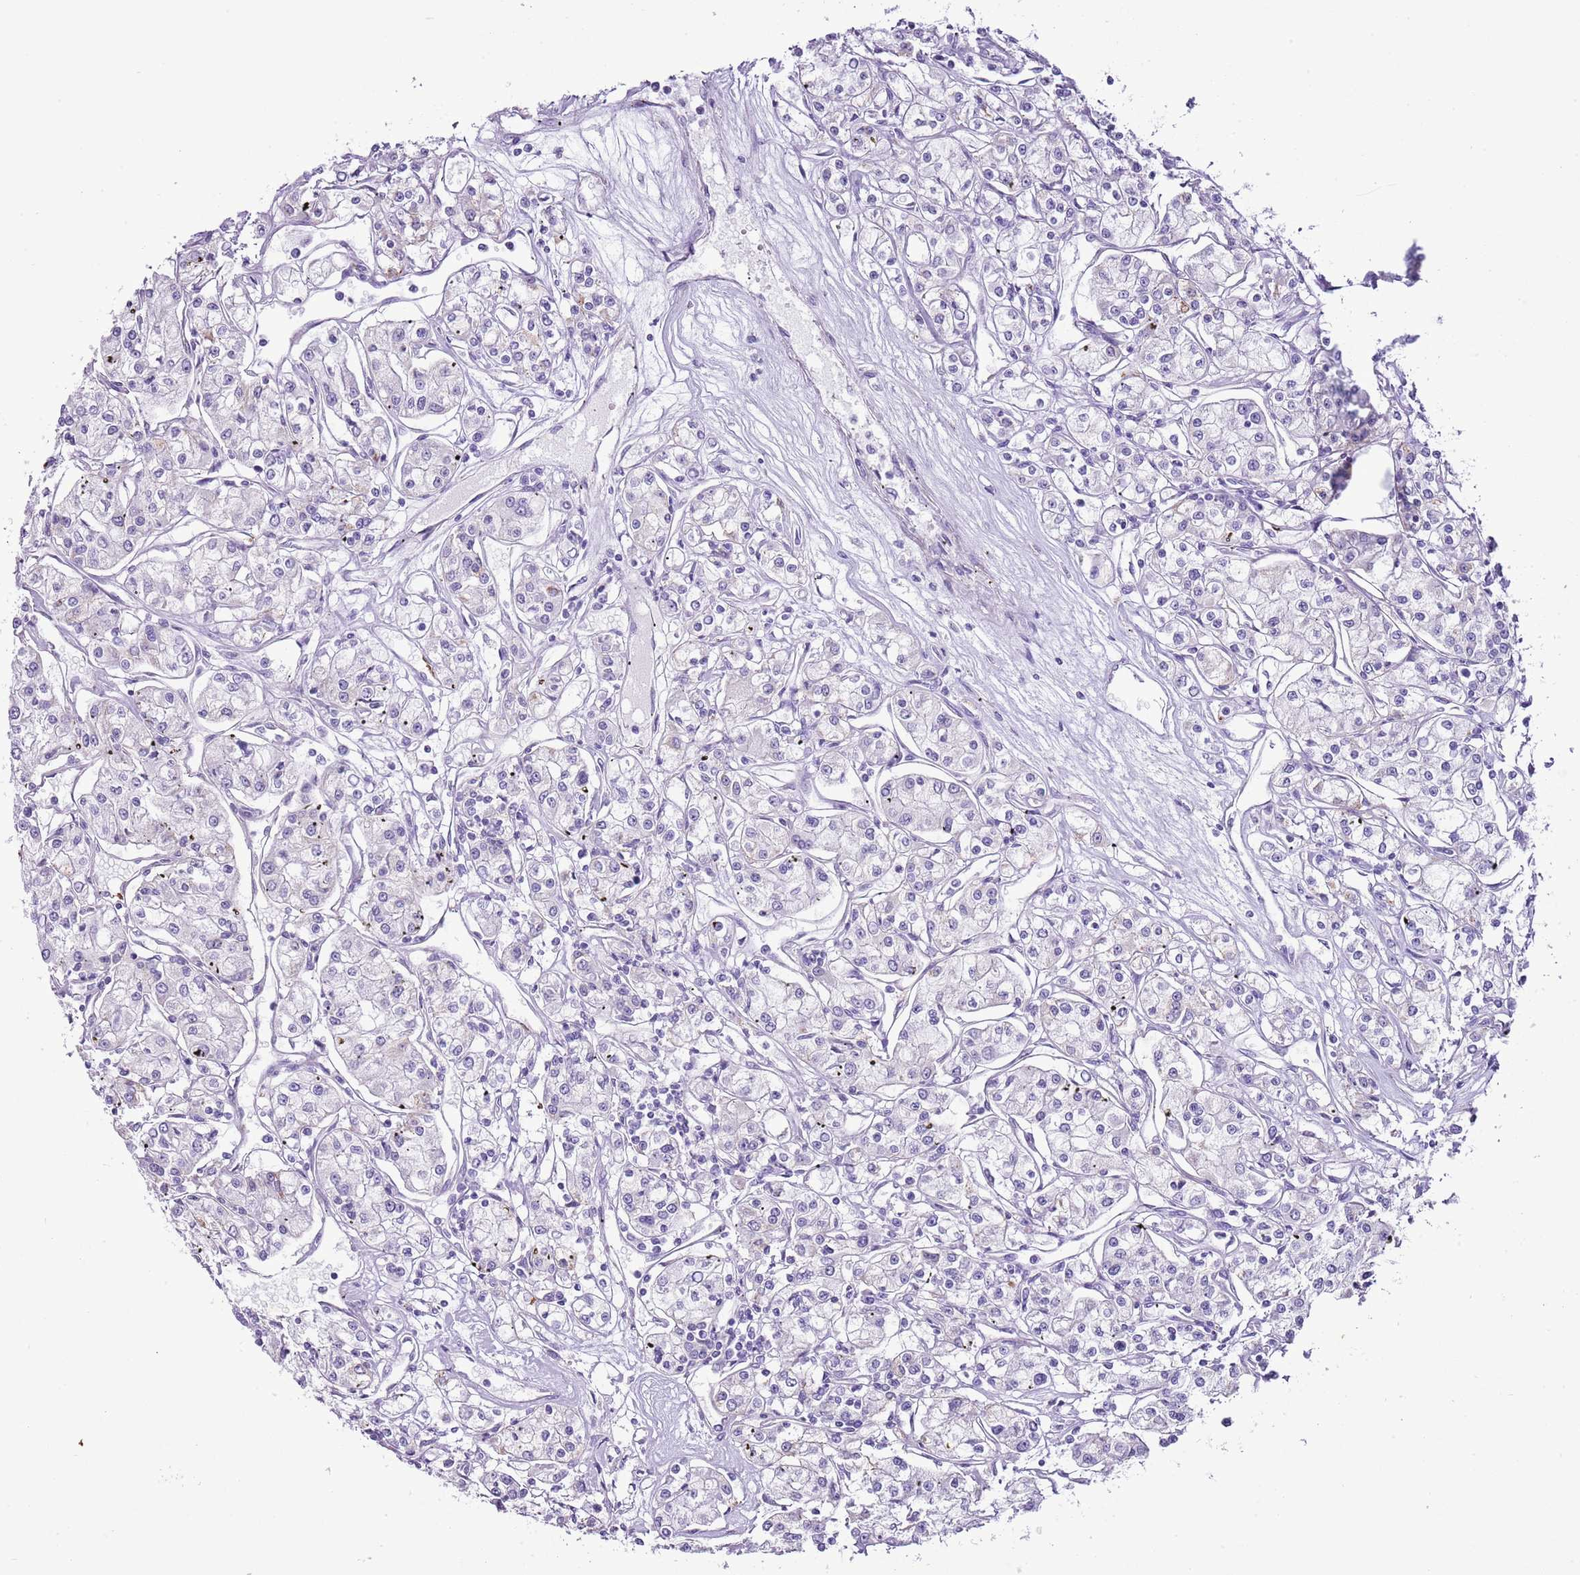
{"staining": {"intensity": "negative", "quantity": "none", "location": "none"}, "tissue": "renal cancer", "cell_type": "Tumor cells", "image_type": "cancer", "snomed": [{"axis": "morphology", "description": "Adenocarcinoma, NOS"}, {"axis": "topography", "description": "Kidney"}], "caption": "This histopathology image is of renal cancer stained with immunohistochemistry to label a protein in brown with the nuclei are counter-stained blue. There is no staining in tumor cells.", "gene": "SLC23A1", "patient": {"sex": "female", "age": 59}}